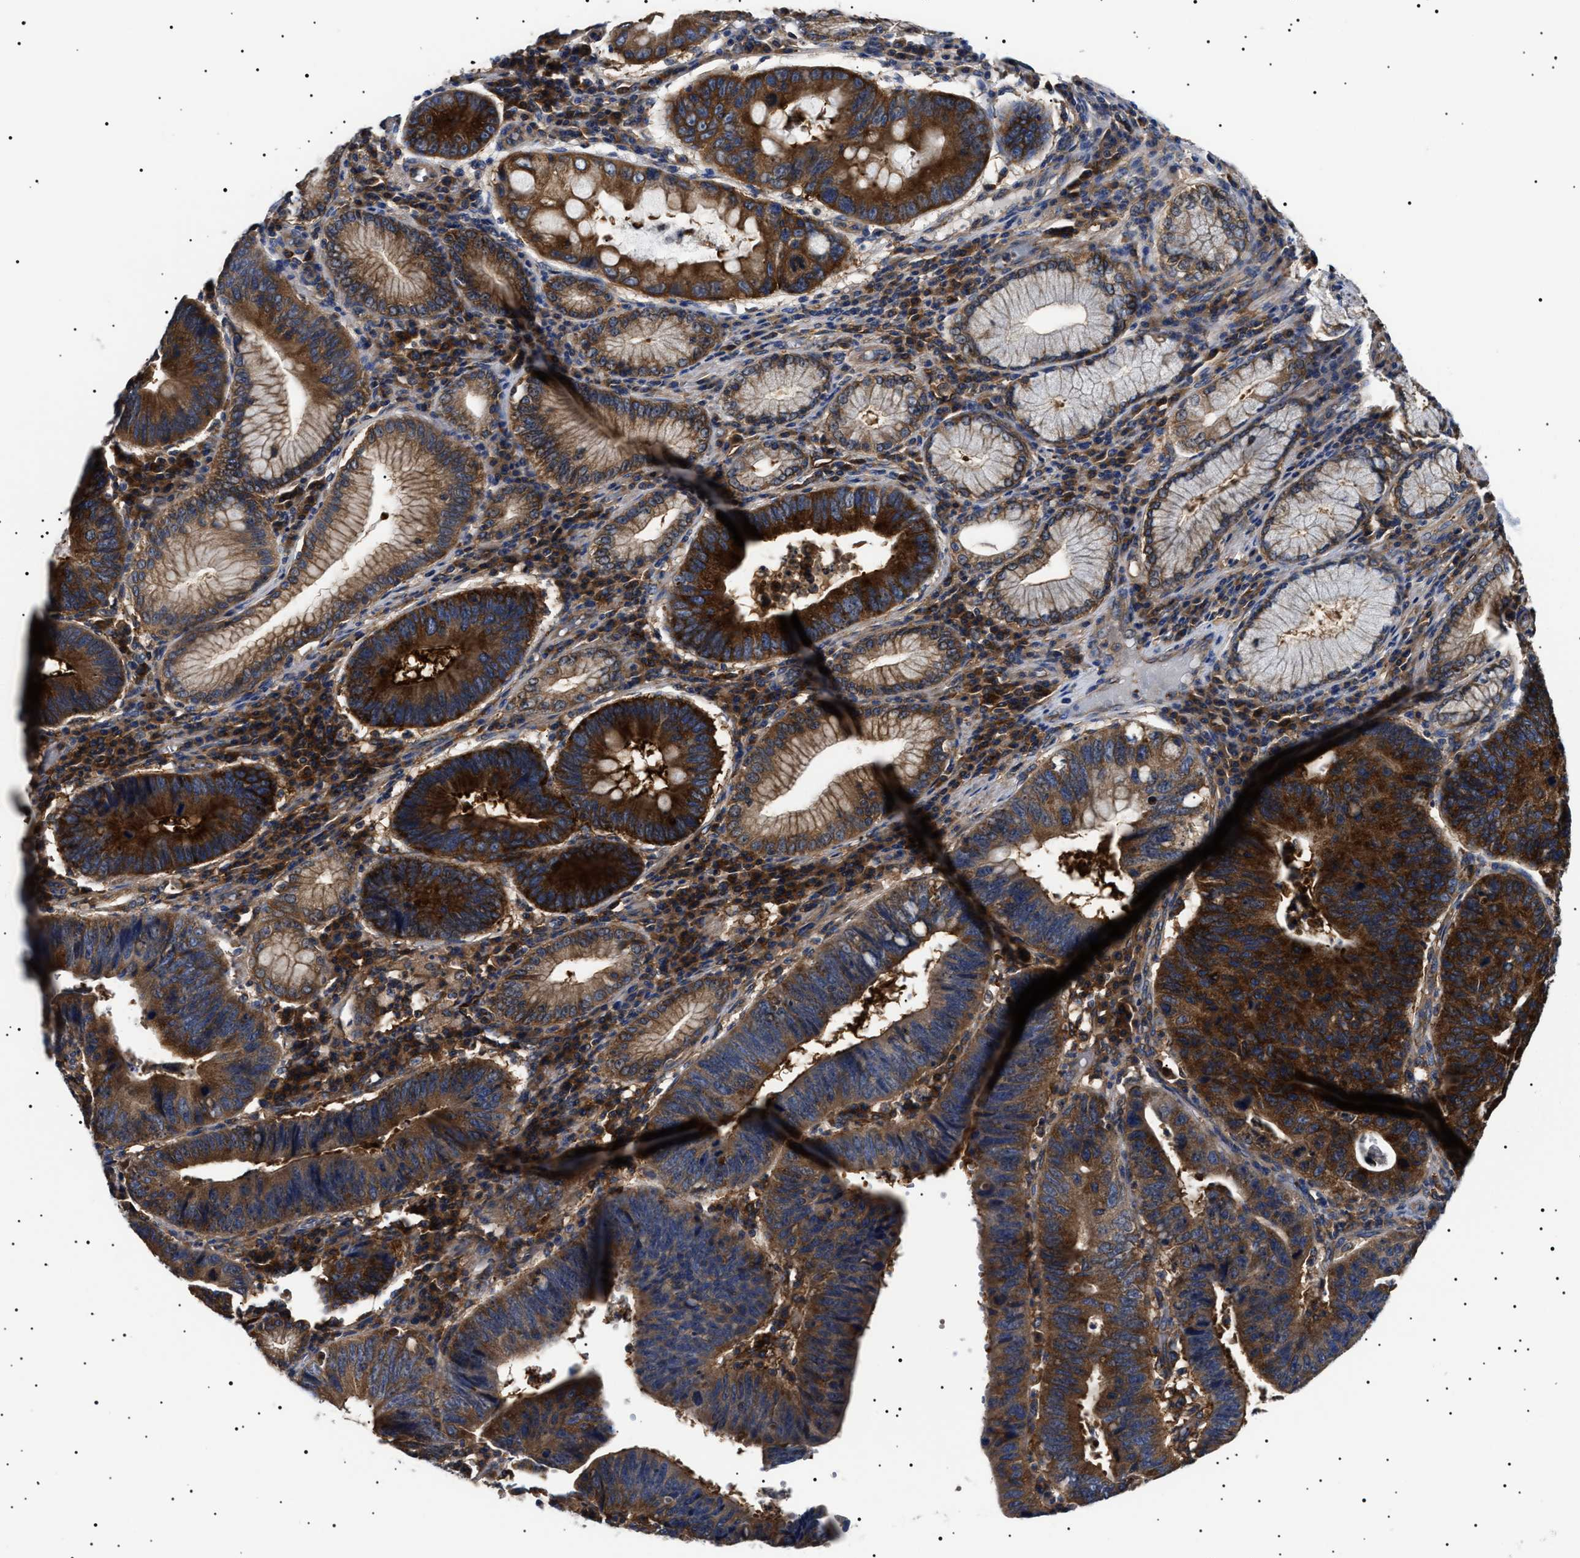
{"staining": {"intensity": "strong", "quantity": ">75%", "location": "cytoplasmic/membranous"}, "tissue": "stomach cancer", "cell_type": "Tumor cells", "image_type": "cancer", "snomed": [{"axis": "morphology", "description": "Adenocarcinoma, NOS"}, {"axis": "topography", "description": "Stomach"}], "caption": "Tumor cells exhibit high levels of strong cytoplasmic/membranous expression in approximately >75% of cells in human adenocarcinoma (stomach).", "gene": "TPP2", "patient": {"sex": "male", "age": 59}}